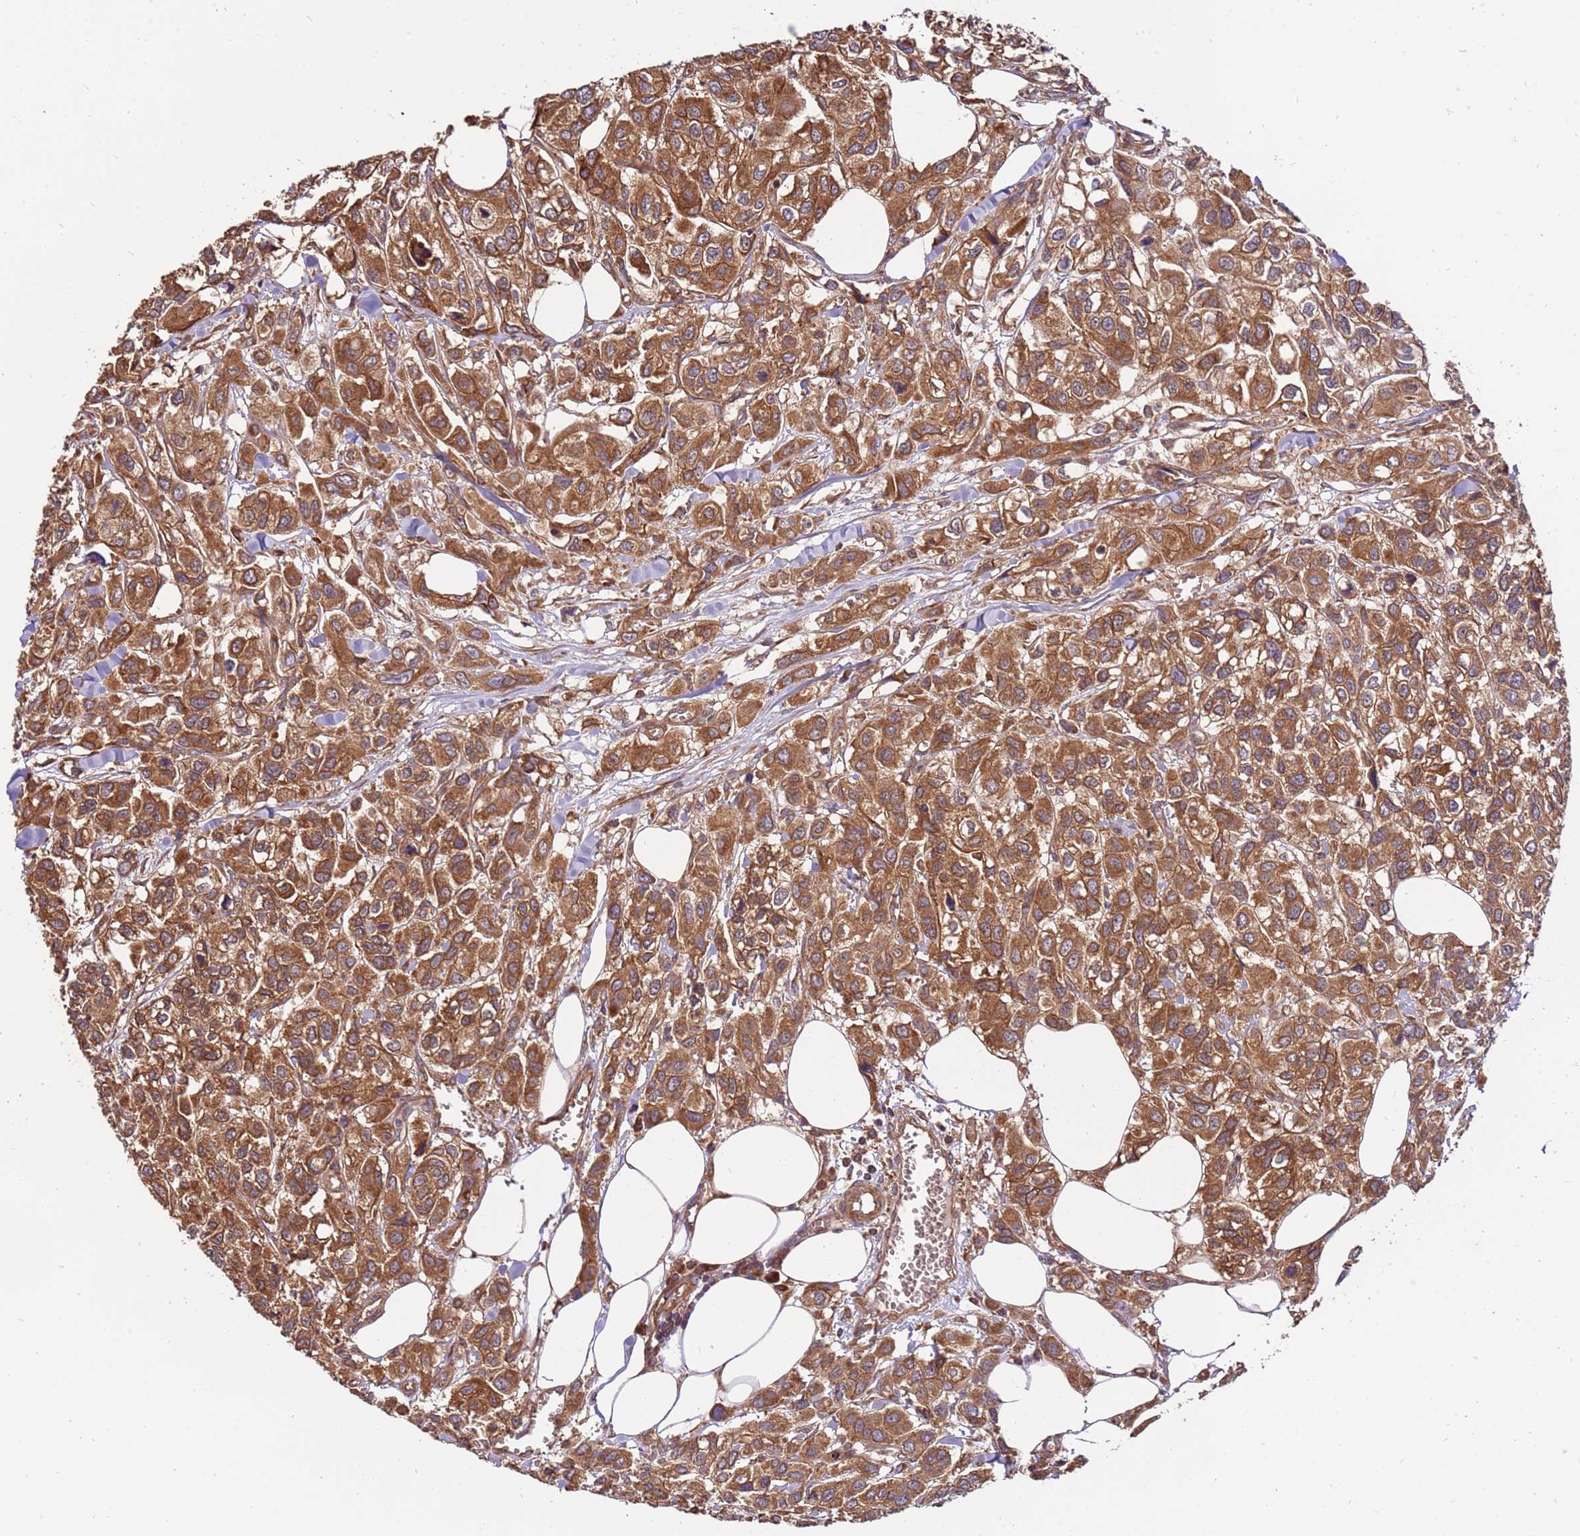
{"staining": {"intensity": "moderate", "quantity": ">75%", "location": "cytoplasmic/membranous"}, "tissue": "urothelial cancer", "cell_type": "Tumor cells", "image_type": "cancer", "snomed": [{"axis": "morphology", "description": "Urothelial carcinoma, High grade"}, {"axis": "topography", "description": "Urinary bladder"}], "caption": "This is an image of IHC staining of urothelial carcinoma (high-grade), which shows moderate positivity in the cytoplasmic/membranous of tumor cells.", "gene": "SLC44A5", "patient": {"sex": "male", "age": 67}}